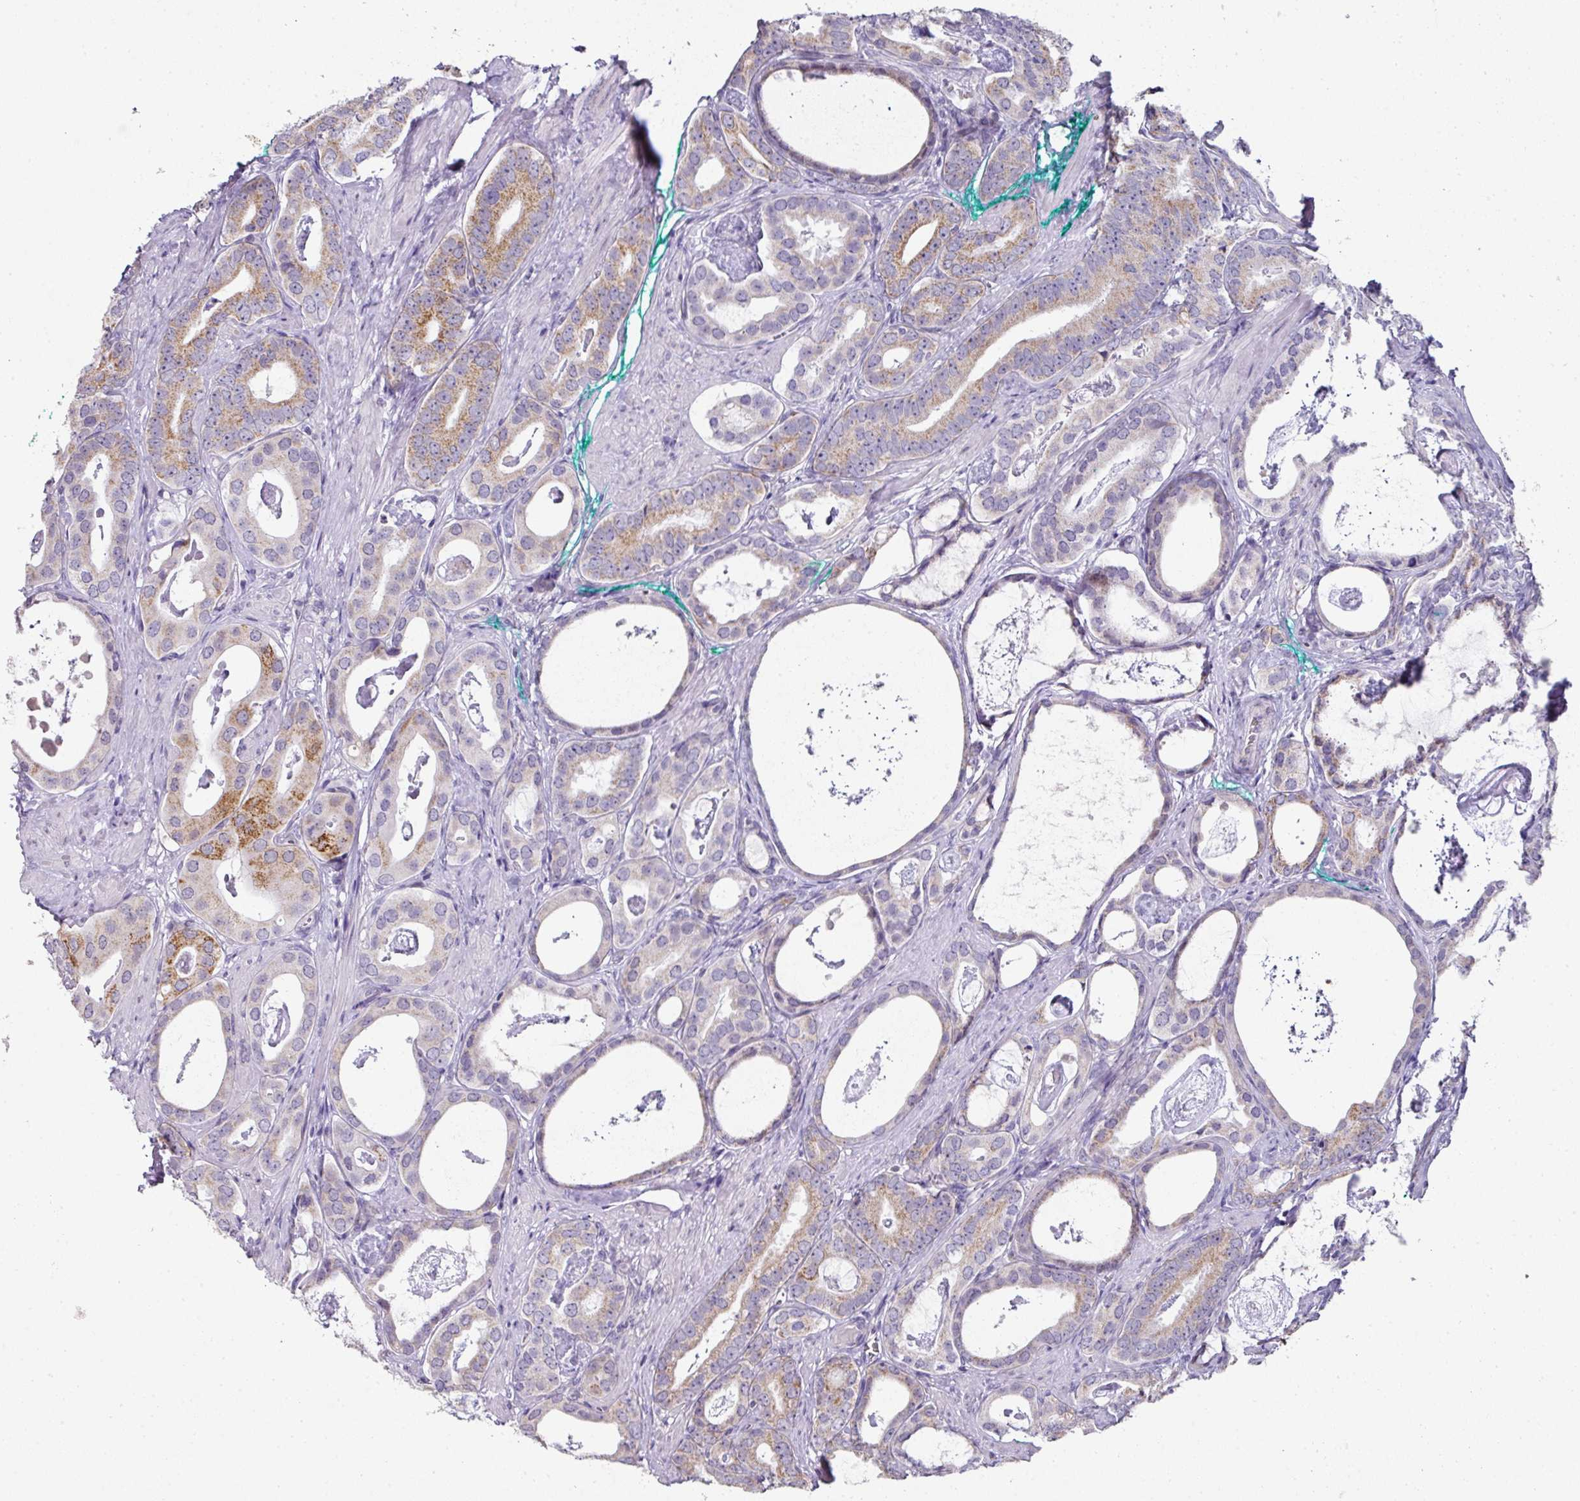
{"staining": {"intensity": "moderate", "quantity": "25%-75%", "location": "cytoplasmic/membranous"}, "tissue": "prostate cancer", "cell_type": "Tumor cells", "image_type": "cancer", "snomed": [{"axis": "morphology", "description": "Adenocarcinoma, Low grade"}, {"axis": "topography", "description": "Prostate"}], "caption": "Human prostate adenocarcinoma (low-grade) stained with a brown dye shows moderate cytoplasmic/membranous positive staining in approximately 25%-75% of tumor cells.", "gene": "ANKRD18A", "patient": {"sex": "male", "age": 71}}